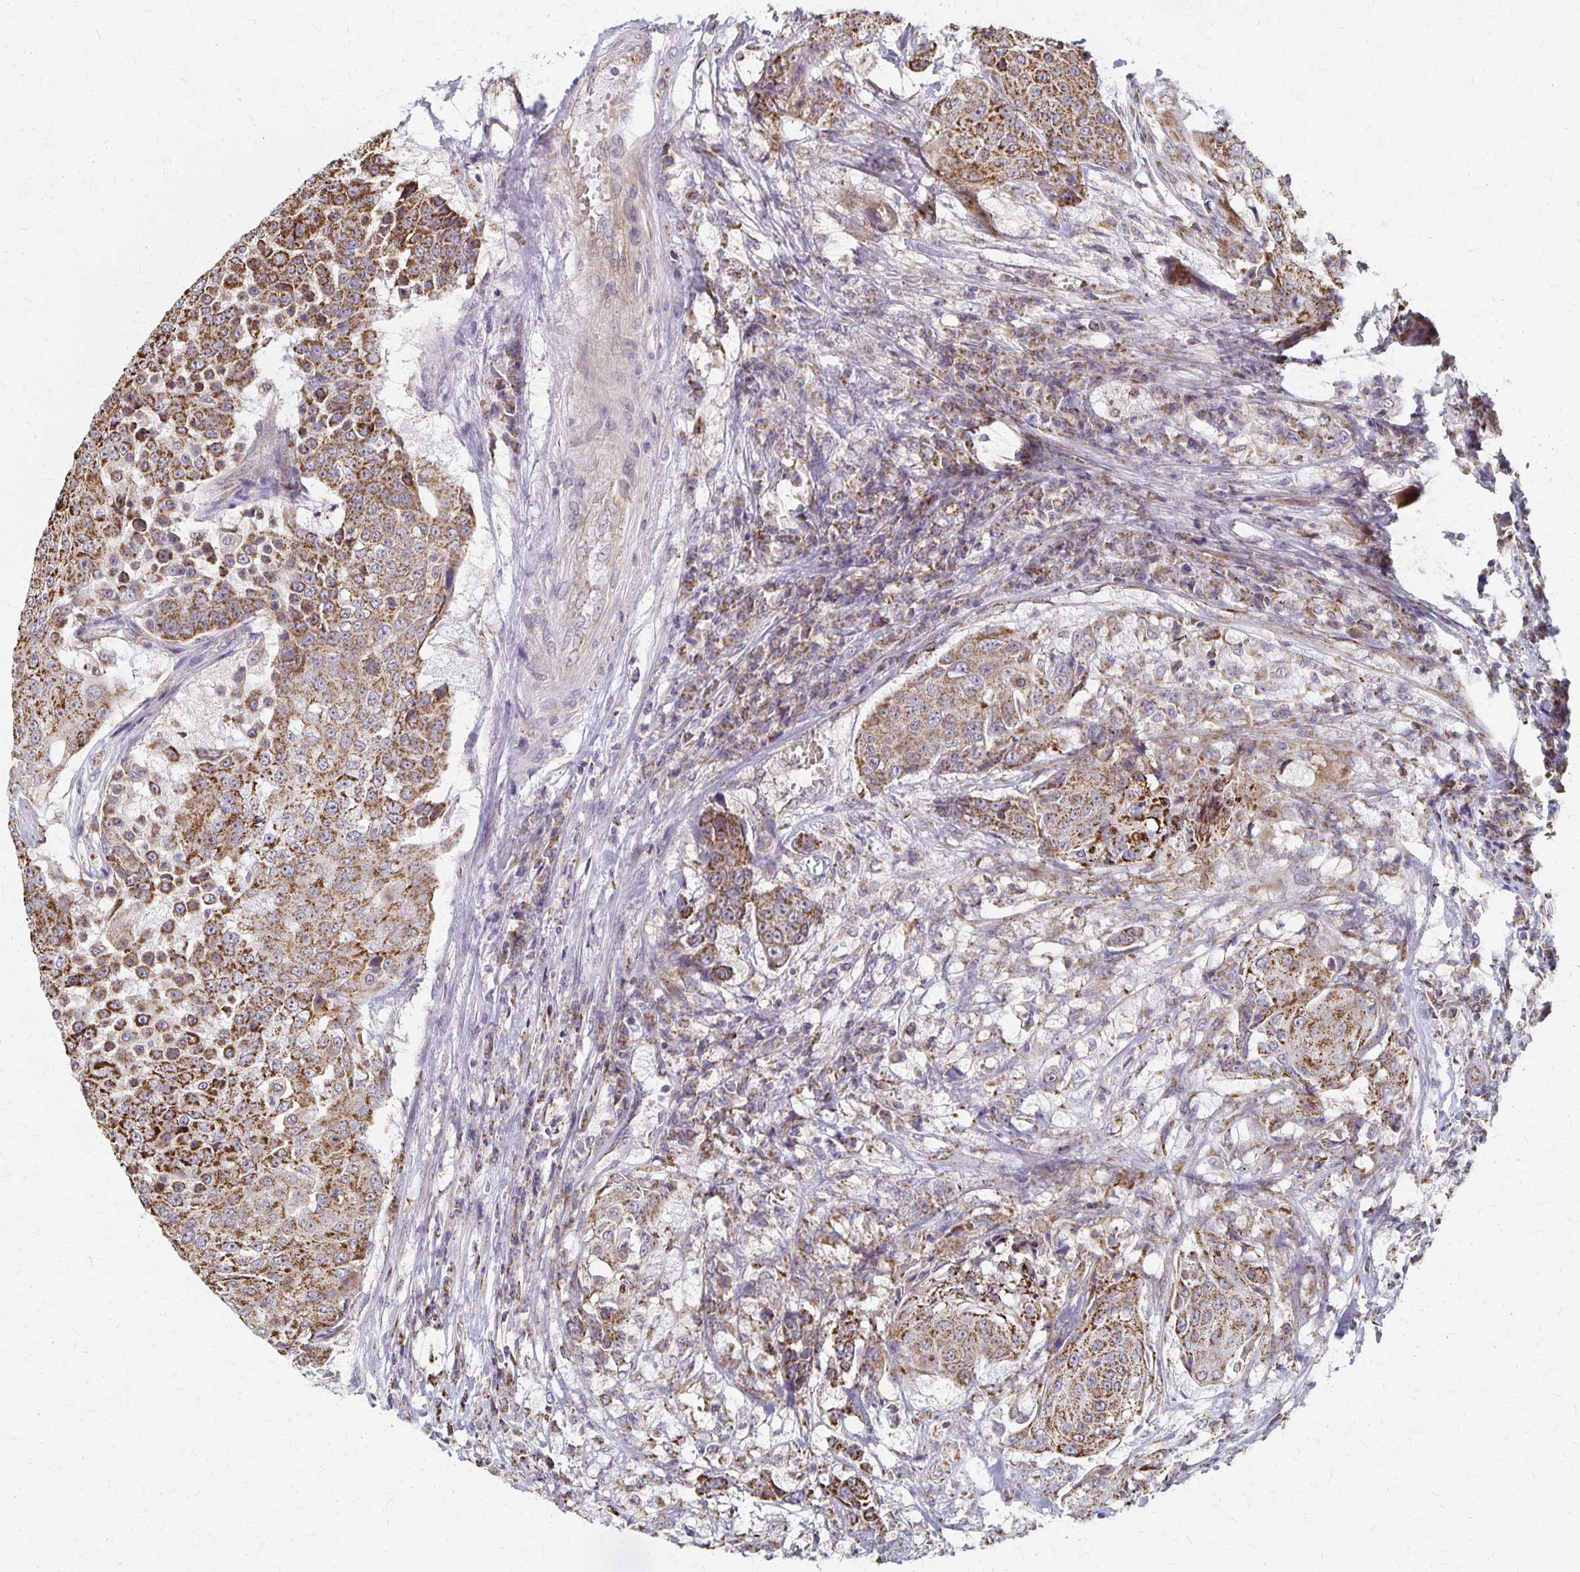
{"staining": {"intensity": "strong", "quantity": ">75%", "location": "cytoplasmic/membranous"}, "tissue": "urothelial cancer", "cell_type": "Tumor cells", "image_type": "cancer", "snomed": [{"axis": "morphology", "description": "Urothelial carcinoma, High grade"}, {"axis": "topography", "description": "Urinary bladder"}], "caption": "Human urothelial cancer stained with a brown dye reveals strong cytoplasmic/membranous positive expression in approximately >75% of tumor cells.", "gene": "DYRK4", "patient": {"sex": "female", "age": 63}}